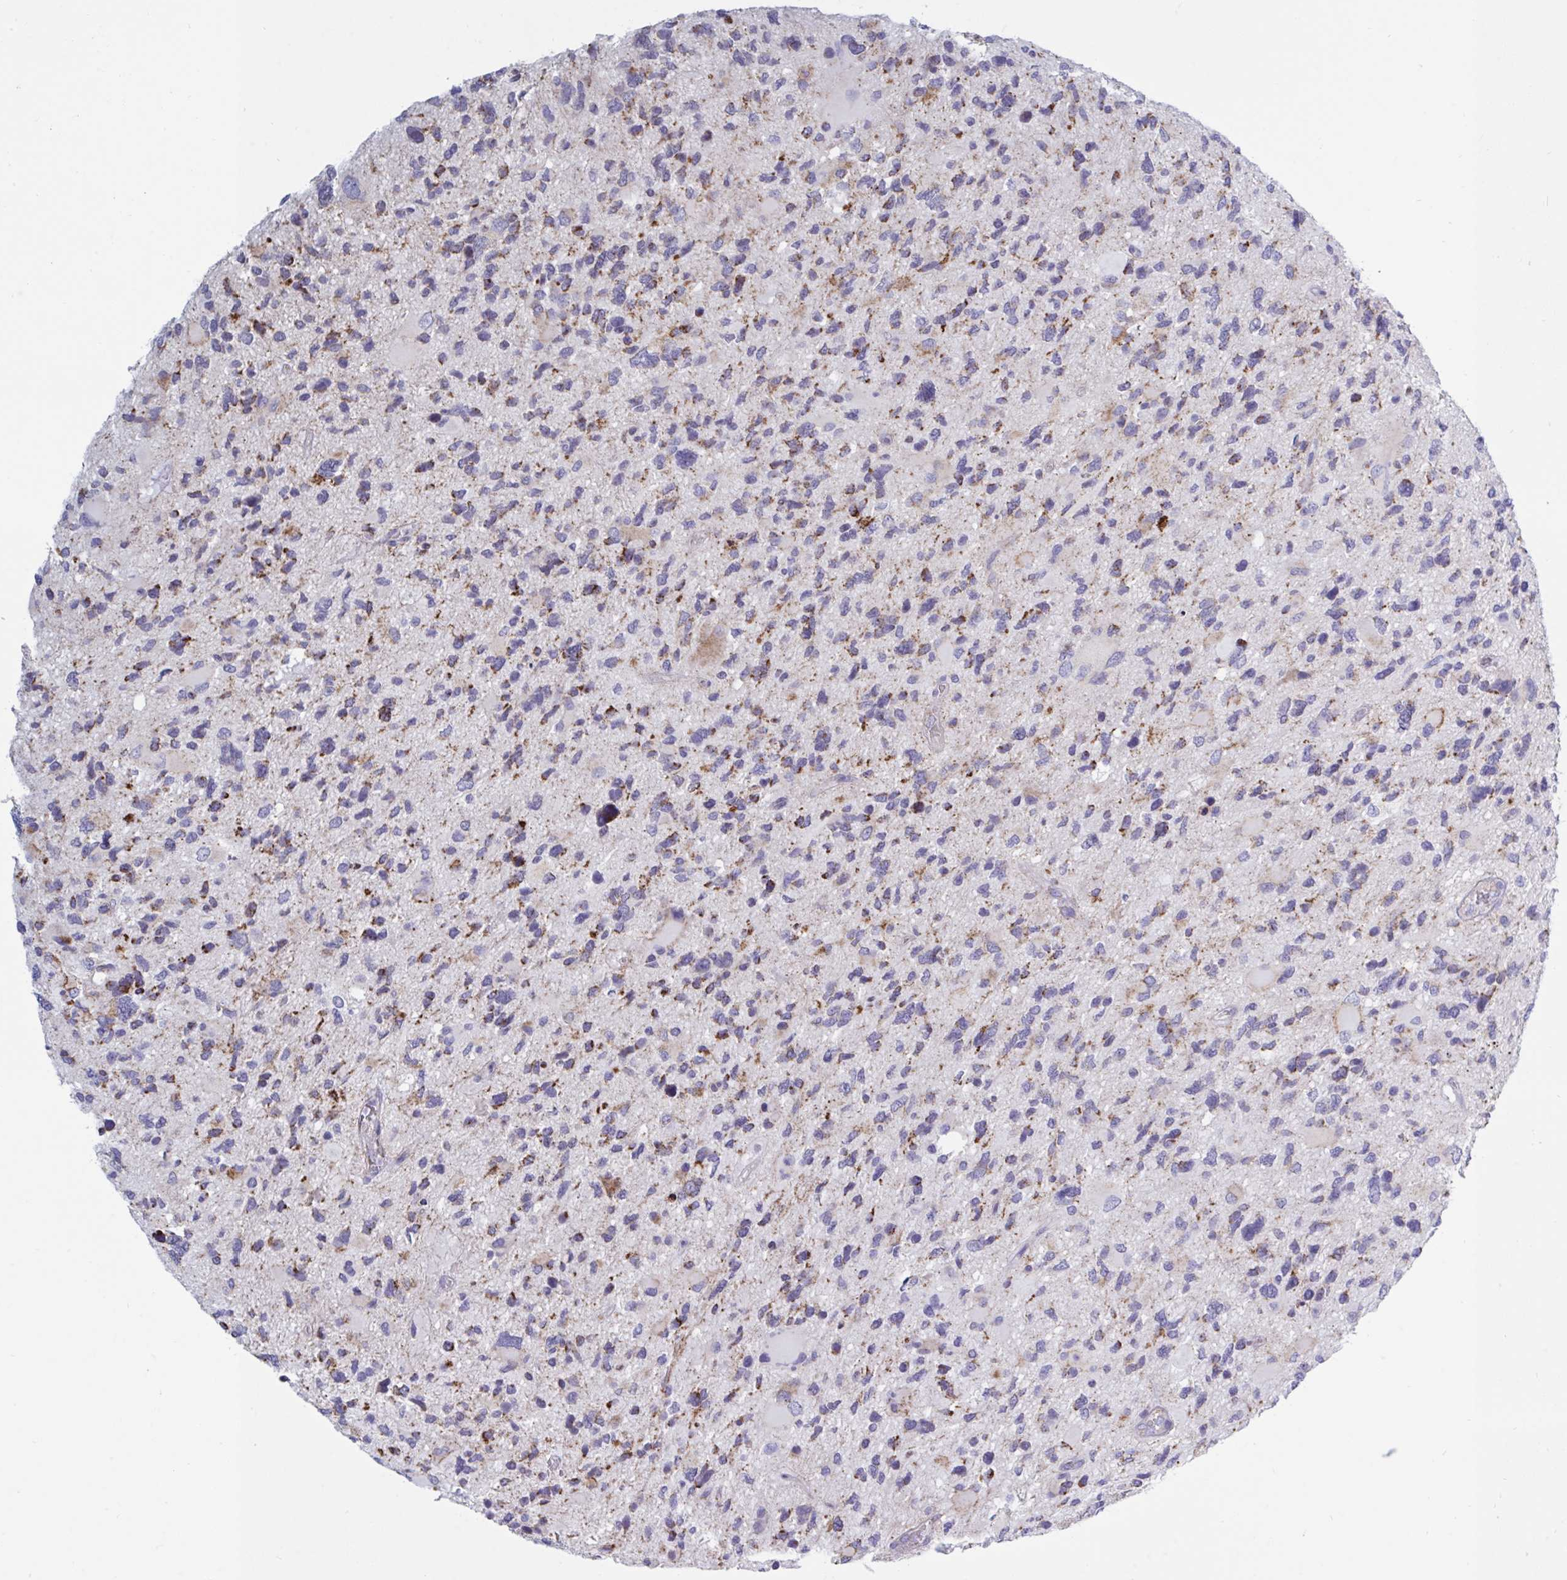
{"staining": {"intensity": "moderate", "quantity": "<25%", "location": "cytoplasmic/membranous"}, "tissue": "glioma", "cell_type": "Tumor cells", "image_type": "cancer", "snomed": [{"axis": "morphology", "description": "Glioma, malignant, High grade"}, {"axis": "topography", "description": "Brain"}], "caption": "DAB immunohistochemical staining of human glioma shows moderate cytoplasmic/membranous protein staining in about <25% of tumor cells.", "gene": "HSPE1", "patient": {"sex": "female", "age": 11}}